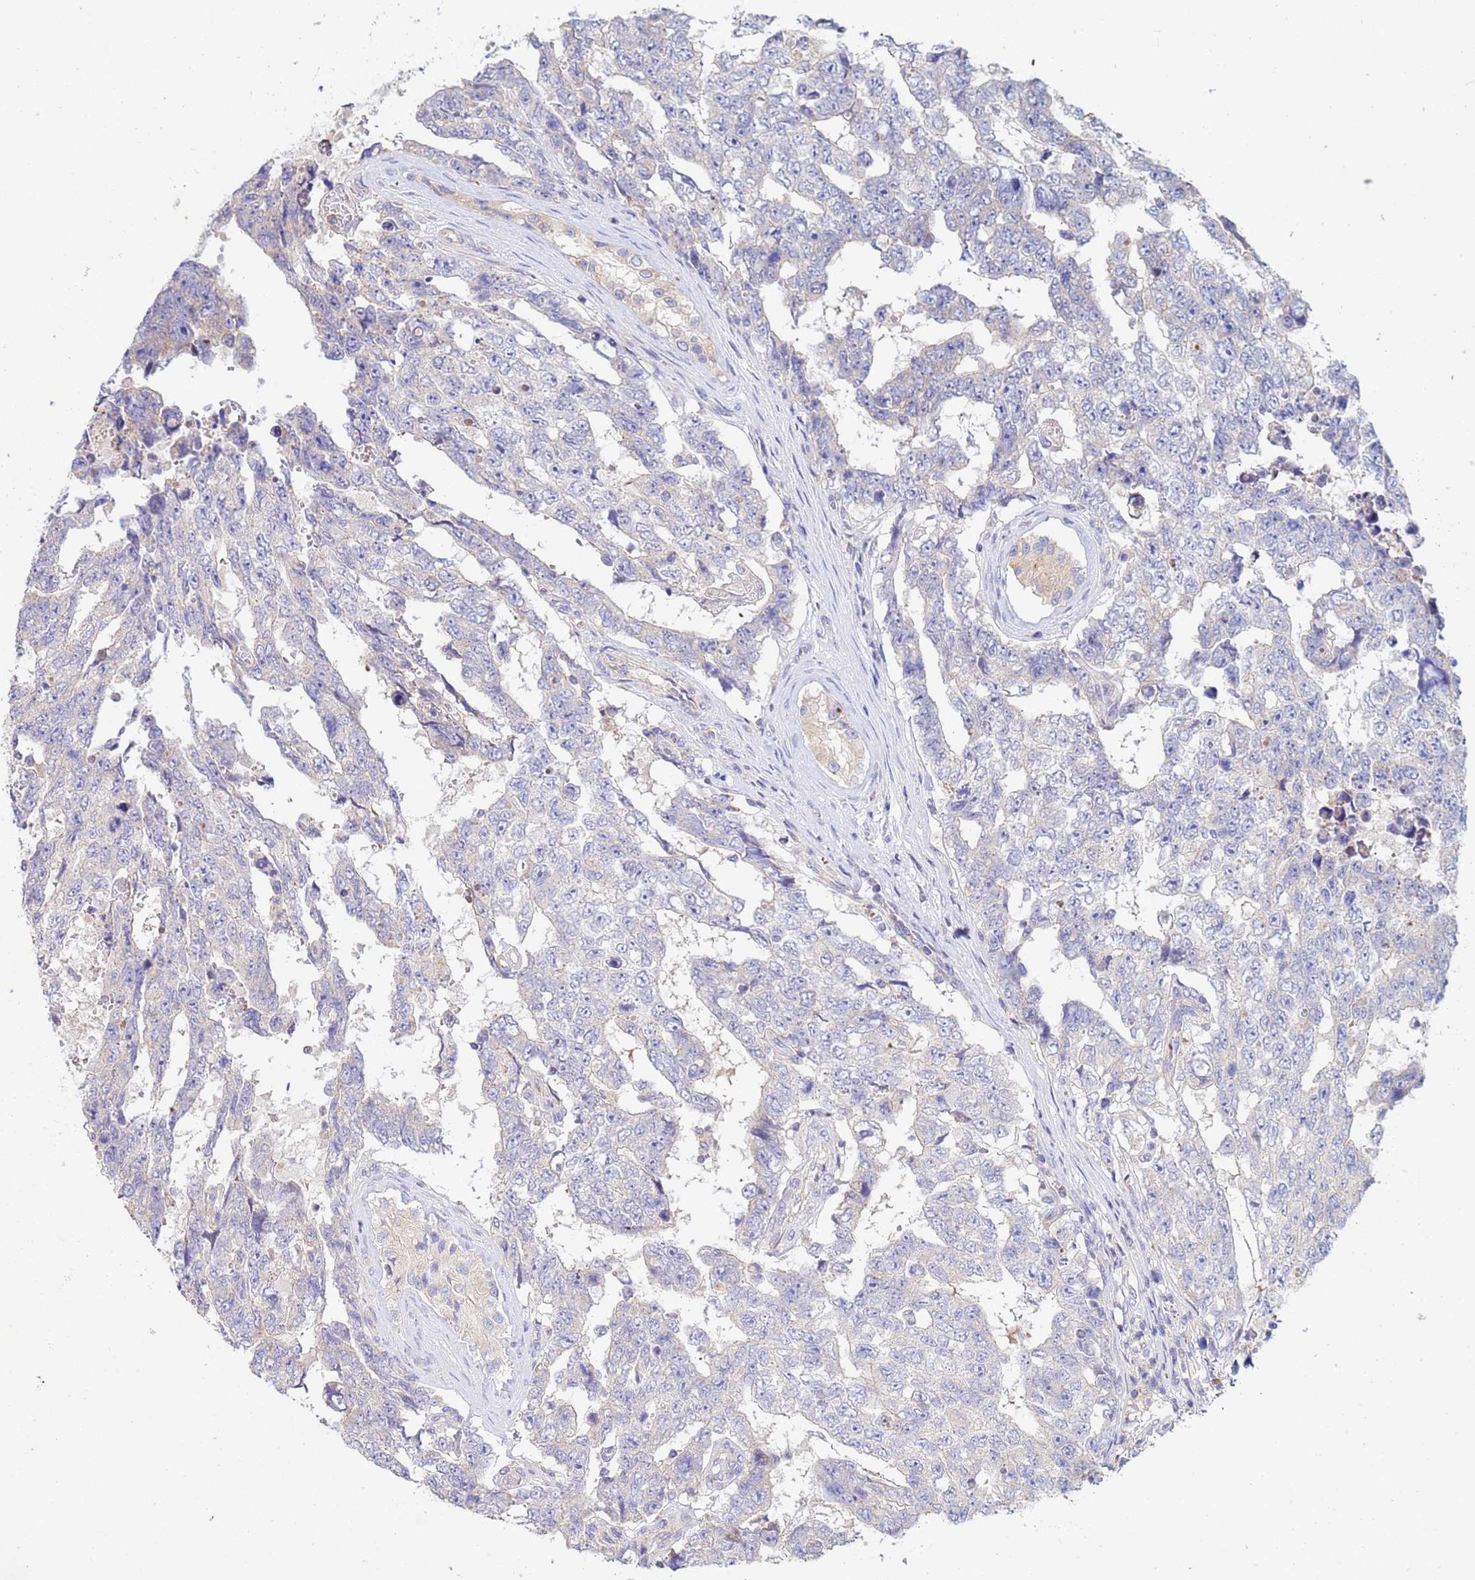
{"staining": {"intensity": "negative", "quantity": "none", "location": "none"}, "tissue": "testis cancer", "cell_type": "Tumor cells", "image_type": "cancer", "snomed": [{"axis": "morphology", "description": "Normal tissue, NOS"}, {"axis": "morphology", "description": "Carcinoma, Embryonal, NOS"}, {"axis": "topography", "description": "Testis"}, {"axis": "topography", "description": "Epididymis"}], "caption": "The immunohistochemistry (IHC) micrograph has no significant staining in tumor cells of testis embryonal carcinoma tissue.", "gene": "CDC34", "patient": {"sex": "male", "age": 25}}